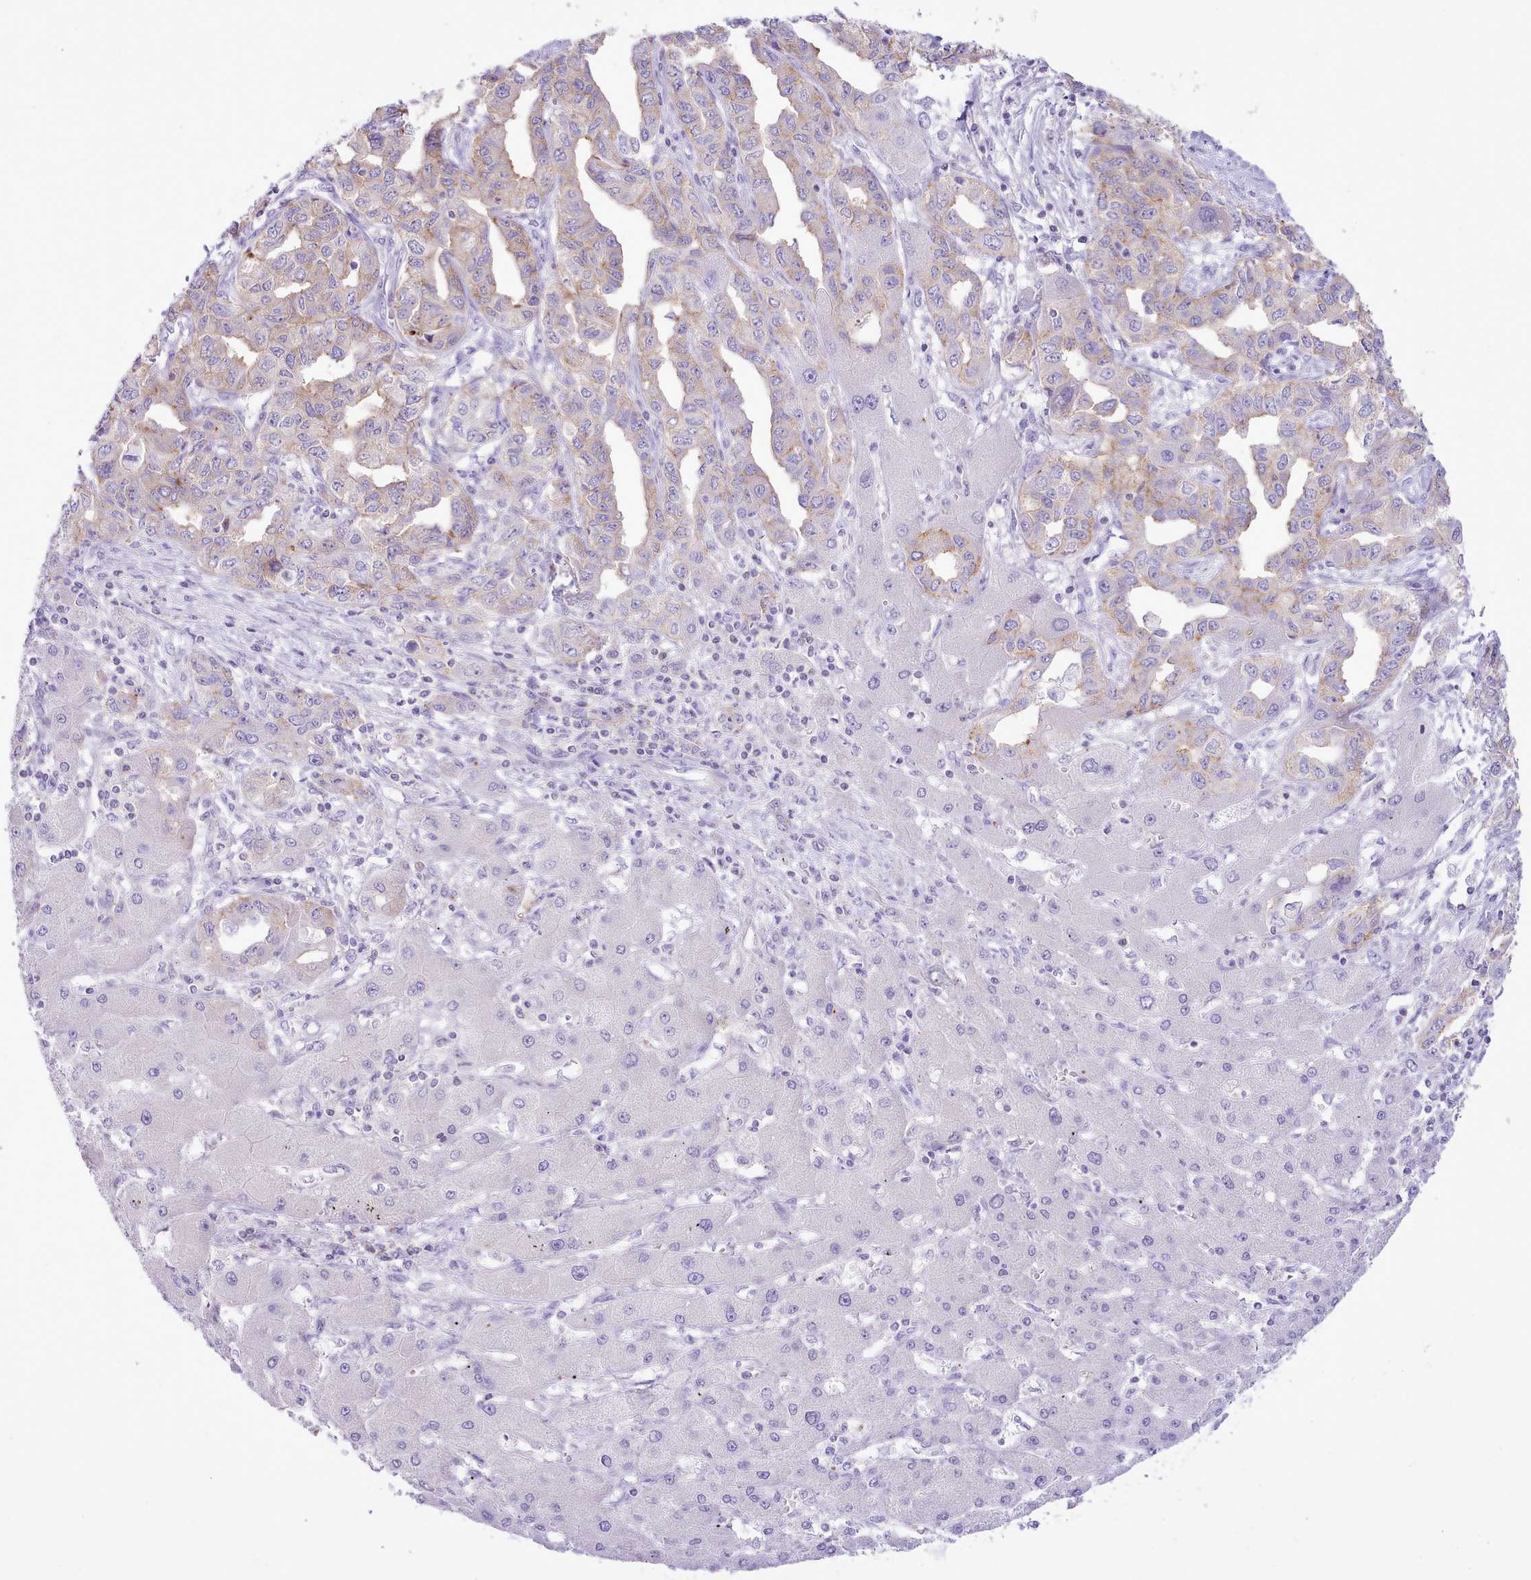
{"staining": {"intensity": "weak", "quantity": "<25%", "location": "cytoplasmic/membranous"}, "tissue": "liver cancer", "cell_type": "Tumor cells", "image_type": "cancer", "snomed": [{"axis": "morphology", "description": "Cholangiocarcinoma"}, {"axis": "topography", "description": "Liver"}], "caption": "High power microscopy histopathology image of an immunohistochemistry micrograph of cholangiocarcinoma (liver), revealing no significant positivity in tumor cells.", "gene": "MDFI", "patient": {"sex": "male", "age": 59}}